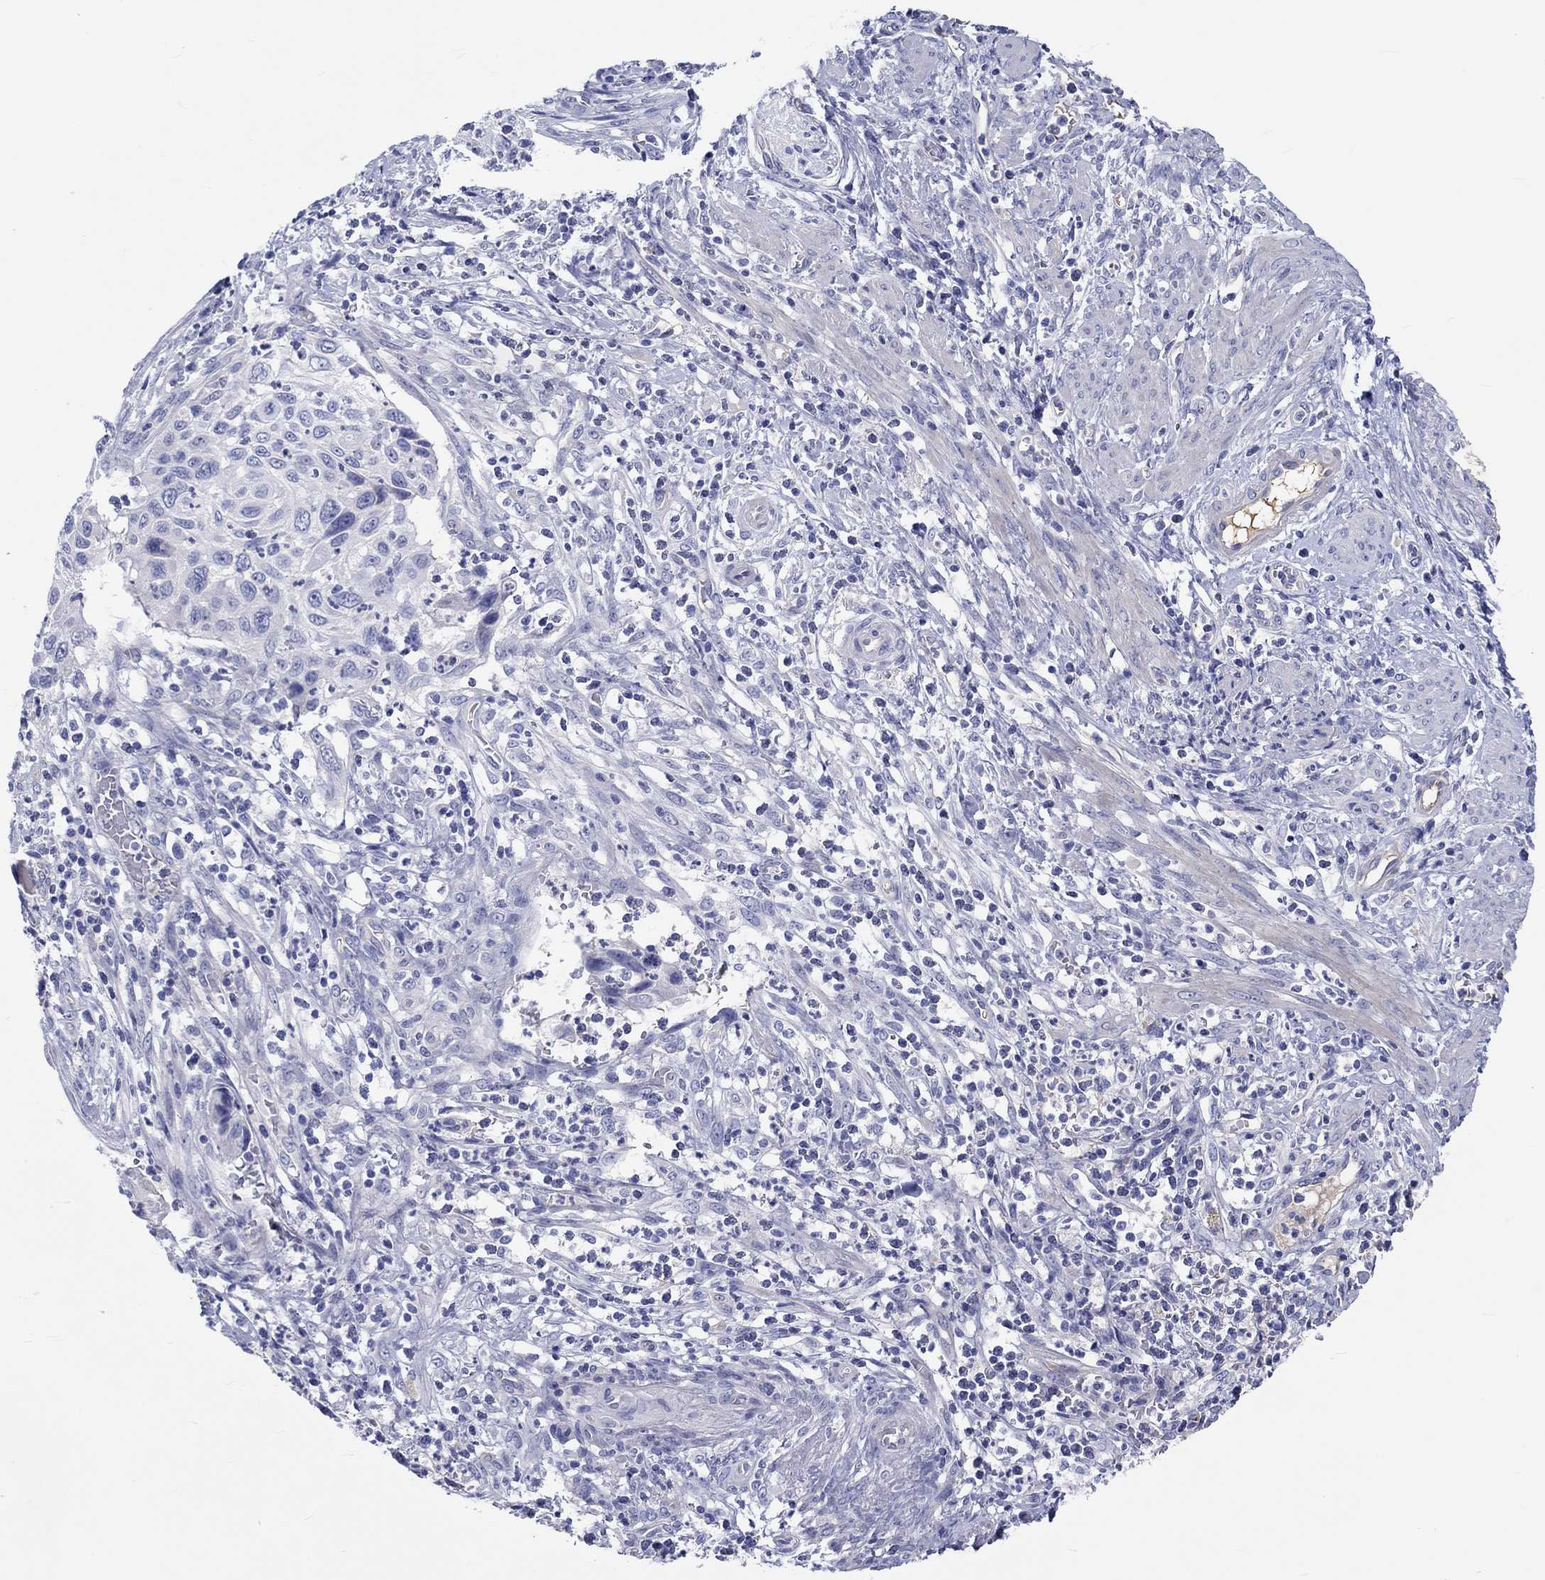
{"staining": {"intensity": "negative", "quantity": "none", "location": "none"}, "tissue": "cervical cancer", "cell_type": "Tumor cells", "image_type": "cancer", "snomed": [{"axis": "morphology", "description": "Squamous cell carcinoma, NOS"}, {"axis": "topography", "description": "Cervix"}], "caption": "High magnification brightfield microscopy of cervical cancer (squamous cell carcinoma) stained with DAB (3,3'-diaminobenzidine) (brown) and counterstained with hematoxylin (blue): tumor cells show no significant staining.", "gene": "CDY2B", "patient": {"sex": "female", "age": 70}}